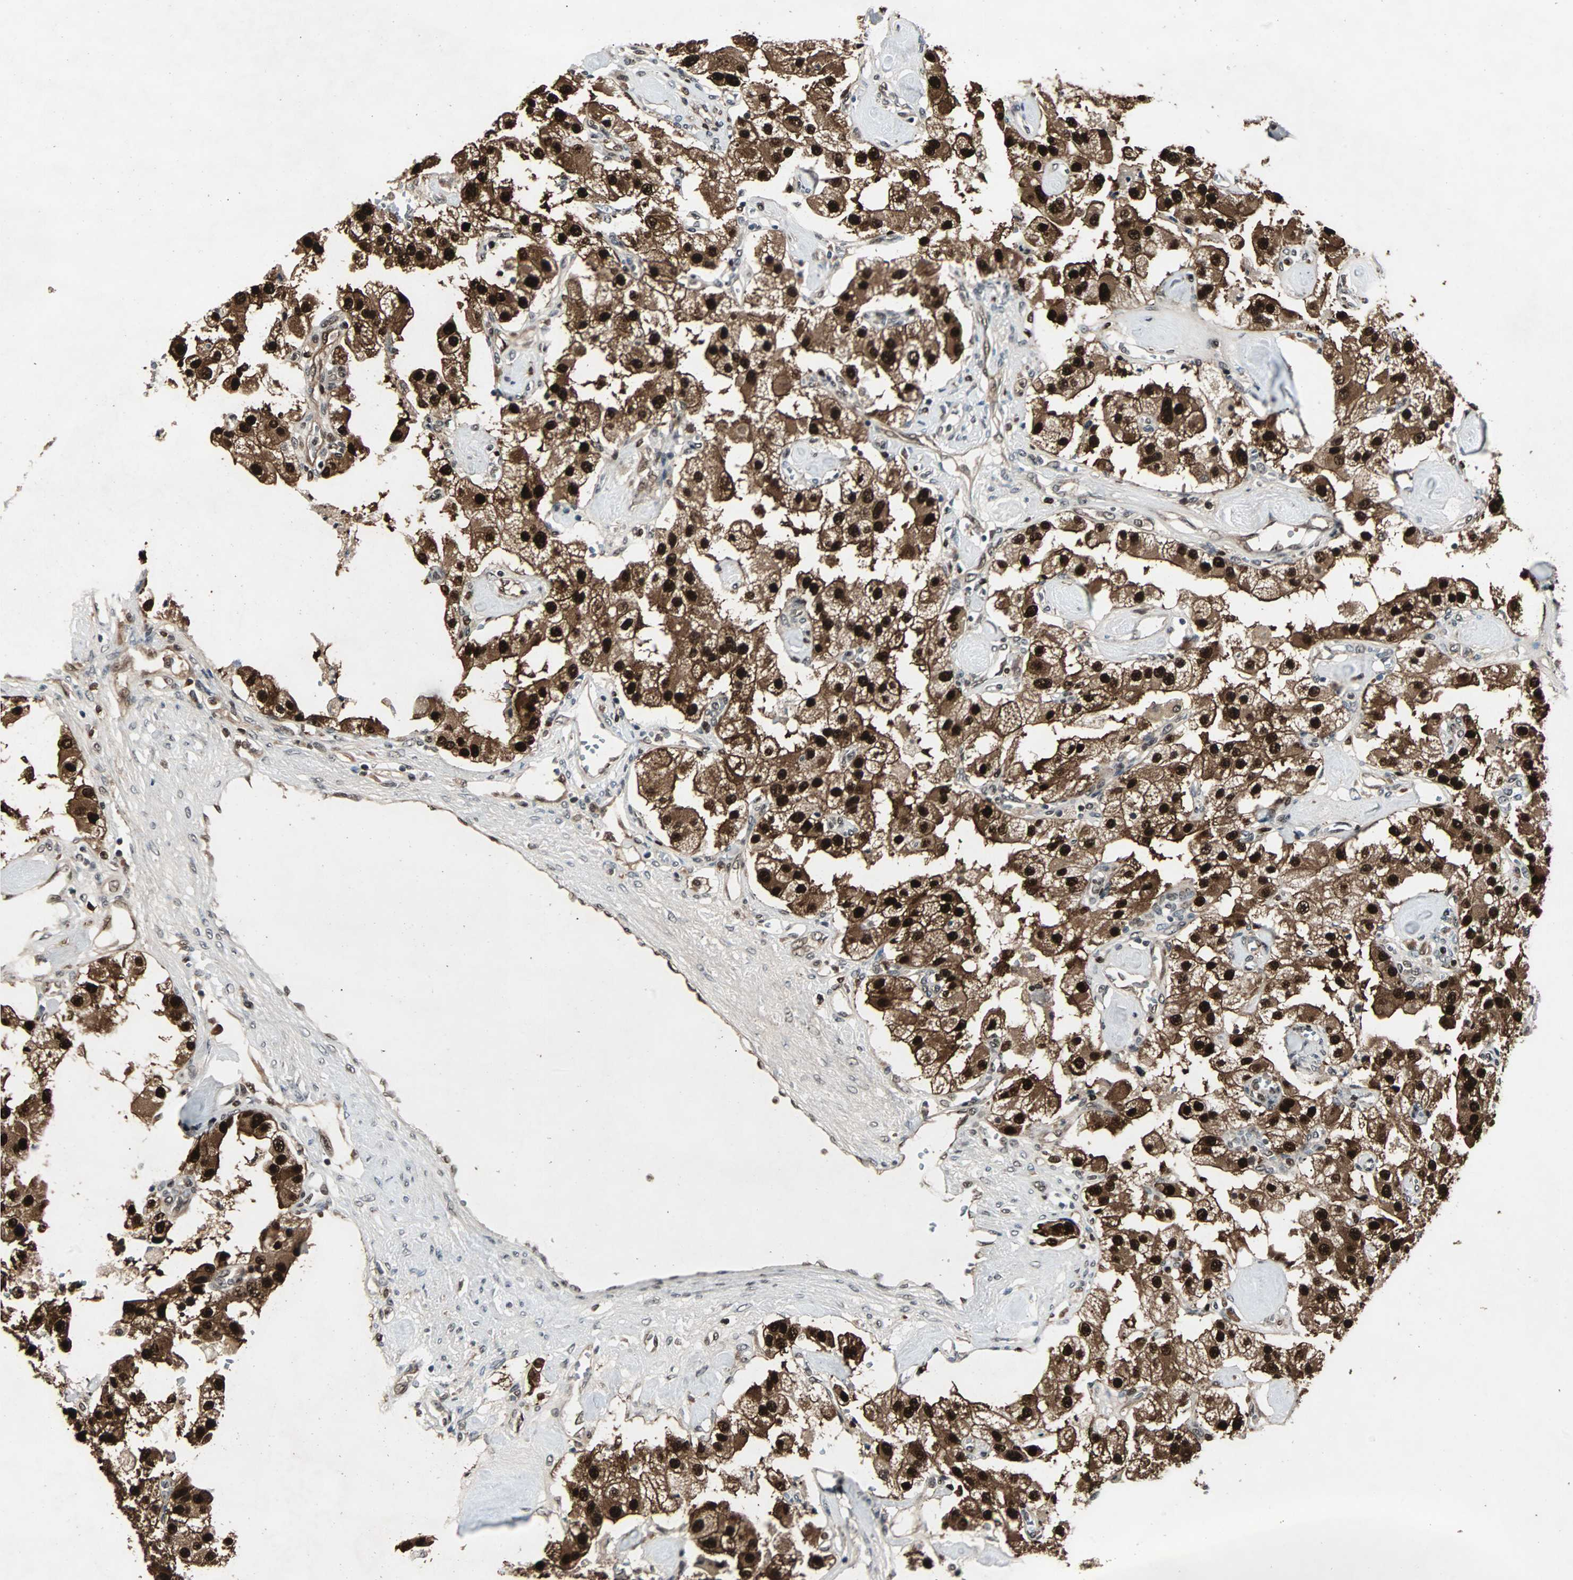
{"staining": {"intensity": "strong", "quantity": ">75%", "location": "cytoplasmic/membranous,nuclear"}, "tissue": "carcinoid", "cell_type": "Tumor cells", "image_type": "cancer", "snomed": [{"axis": "morphology", "description": "Carcinoid, malignant, NOS"}, {"axis": "topography", "description": "Pancreas"}], "caption": "Protein expression analysis of carcinoid demonstrates strong cytoplasmic/membranous and nuclear expression in about >75% of tumor cells.", "gene": "ACLY", "patient": {"sex": "male", "age": 41}}